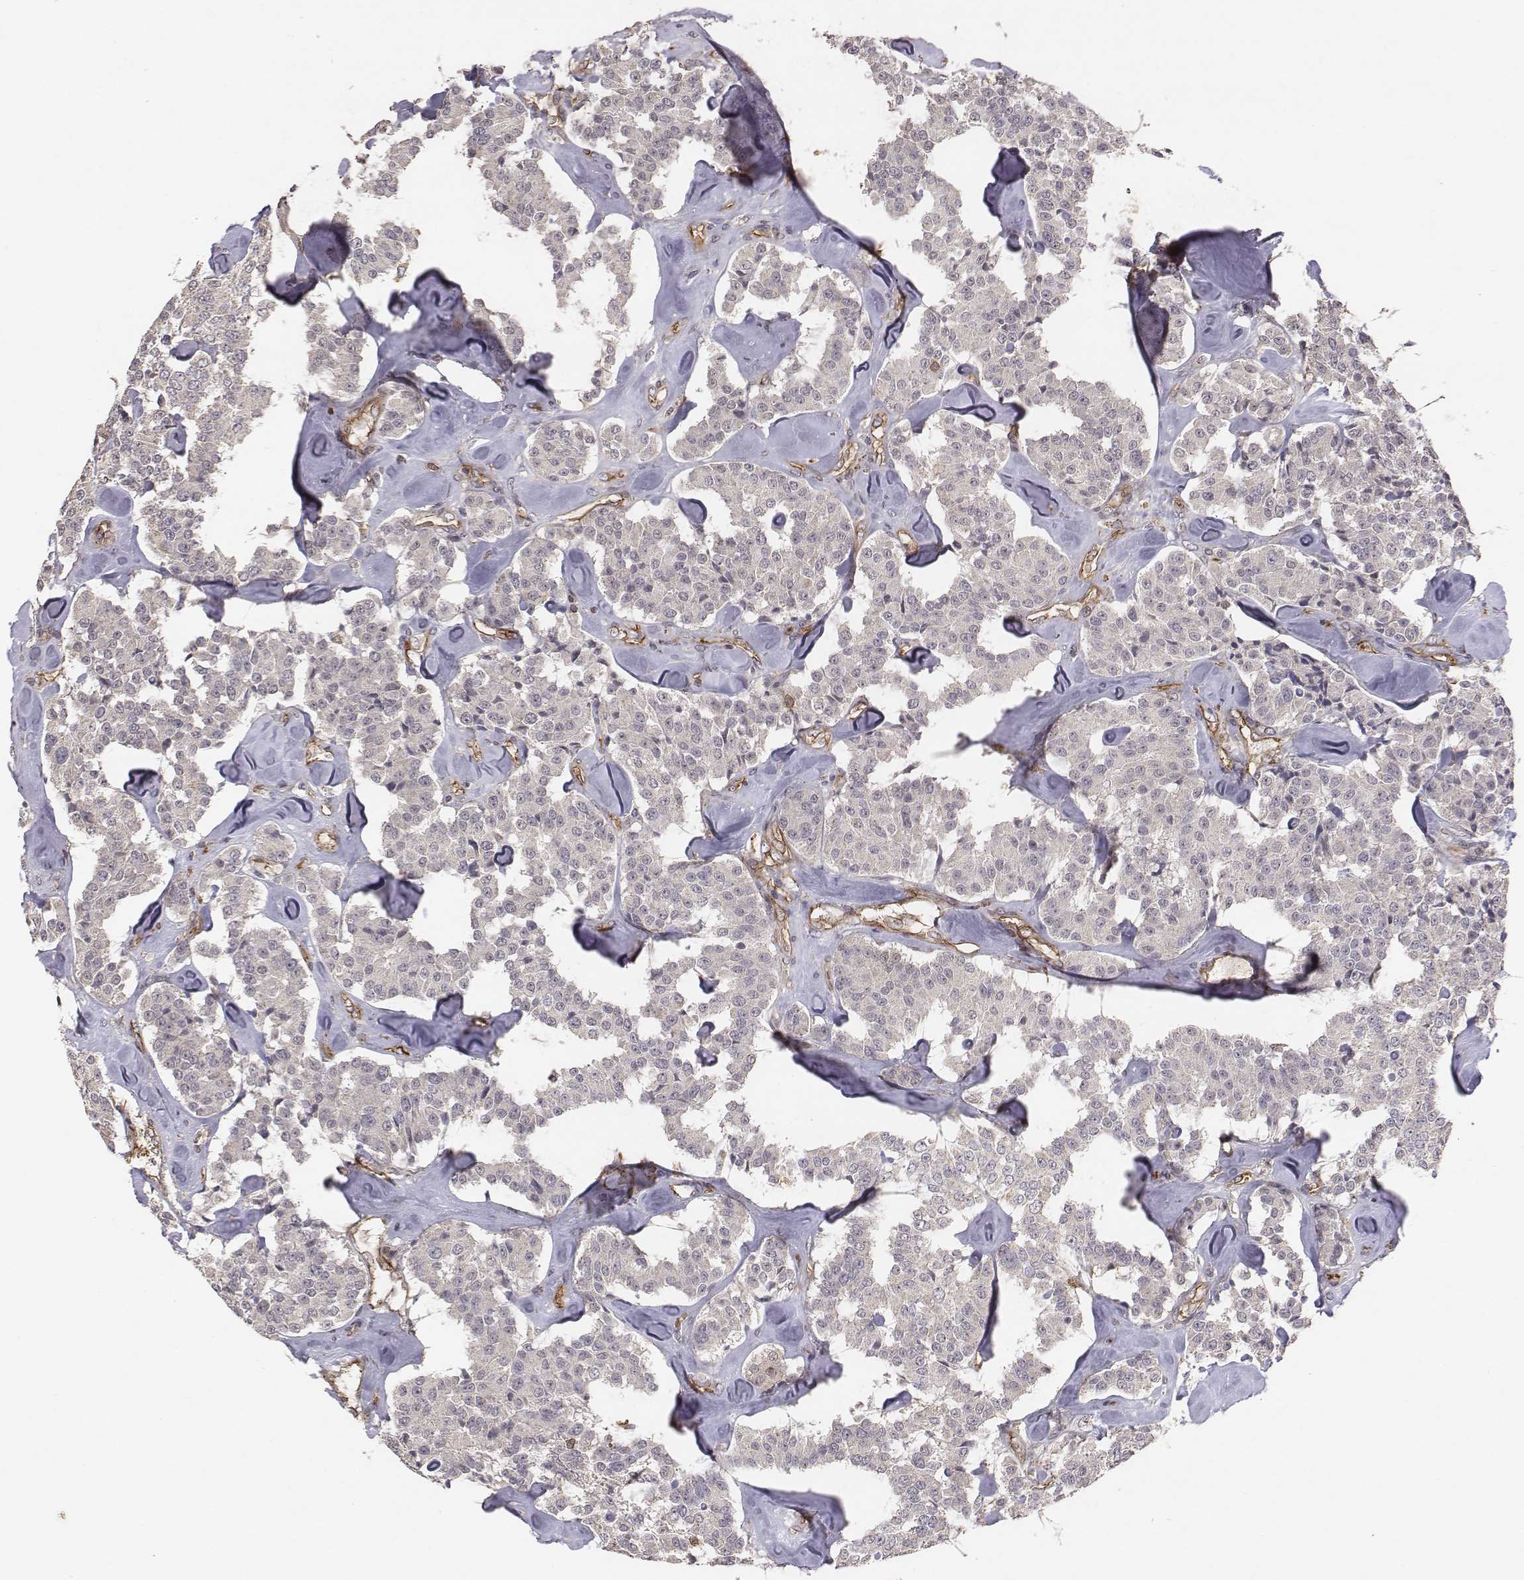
{"staining": {"intensity": "negative", "quantity": "none", "location": "none"}, "tissue": "carcinoid", "cell_type": "Tumor cells", "image_type": "cancer", "snomed": [{"axis": "morphology", "description": "Carcinoid, malignant, NOS"}, {"axis": "topography", "description": "Pancreas"}], "caption": "This is an immunohistochemistry photomicrograph of human malignant carcinoid. There is no staining in tumor cells.", "gene": "PTPRG", "patient": {"sex": "male", "age": 41}}